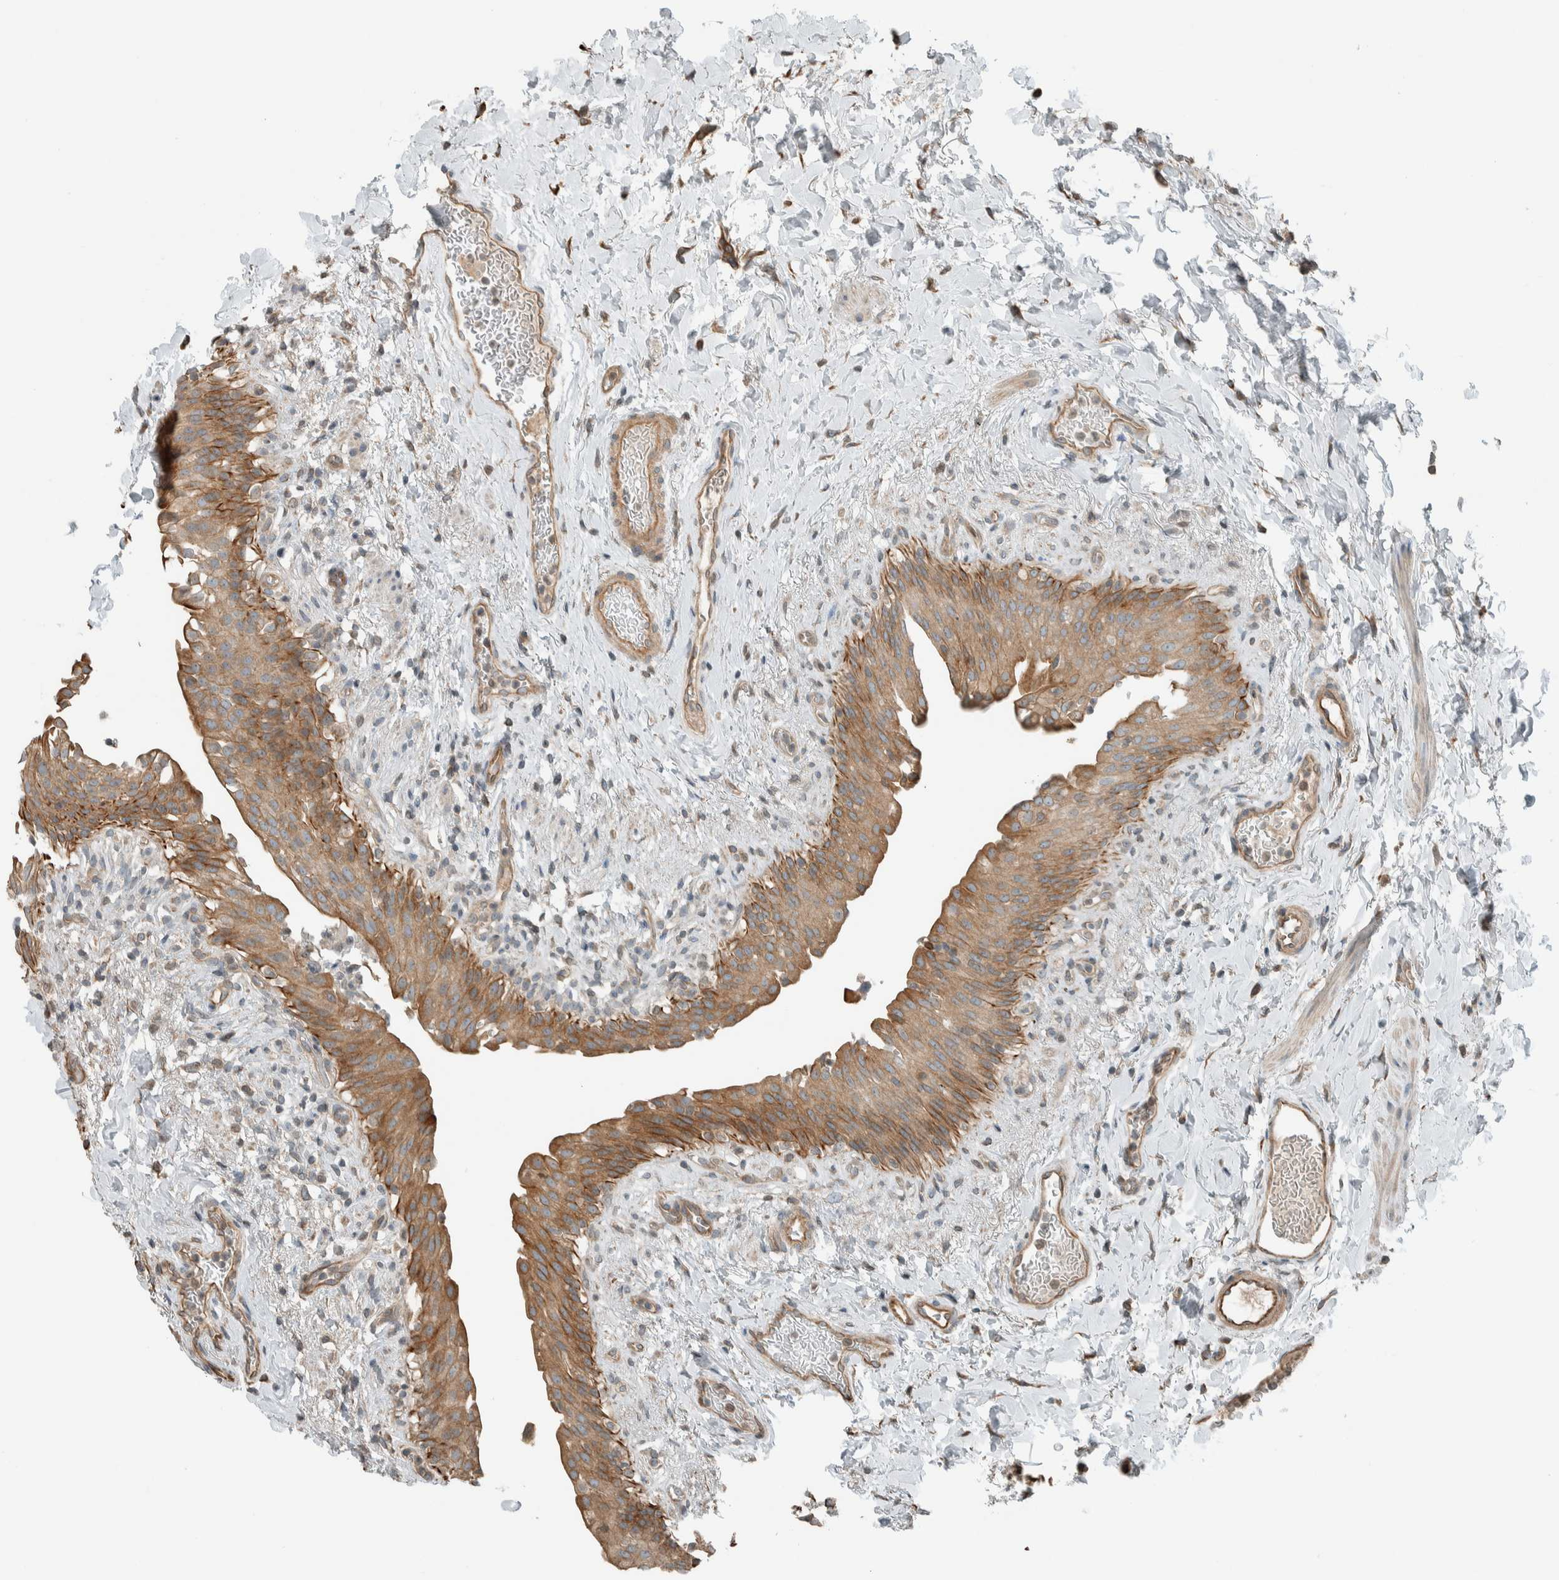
{"staining": {"intensity": "moderate", "quantity": ">75%", "location": "cytoplasmic/membranous"}, "tissue": "urinary bladder", "cell_type": "Urothelial cells", "image_type": "normal", "snomed": [{"axis": "morphology", "description": "Normal tissue, NOS"}, {"axis": "topography", "description": "Urinary bladder"}], "caption": "Urothelial cells demonstrate moderate cytoplasmic/membranous positivity in approximately >75% of cells in benign urinary bladder.", "gene": "SEL1L", "patient": {"sex": "female", "age": 60}}